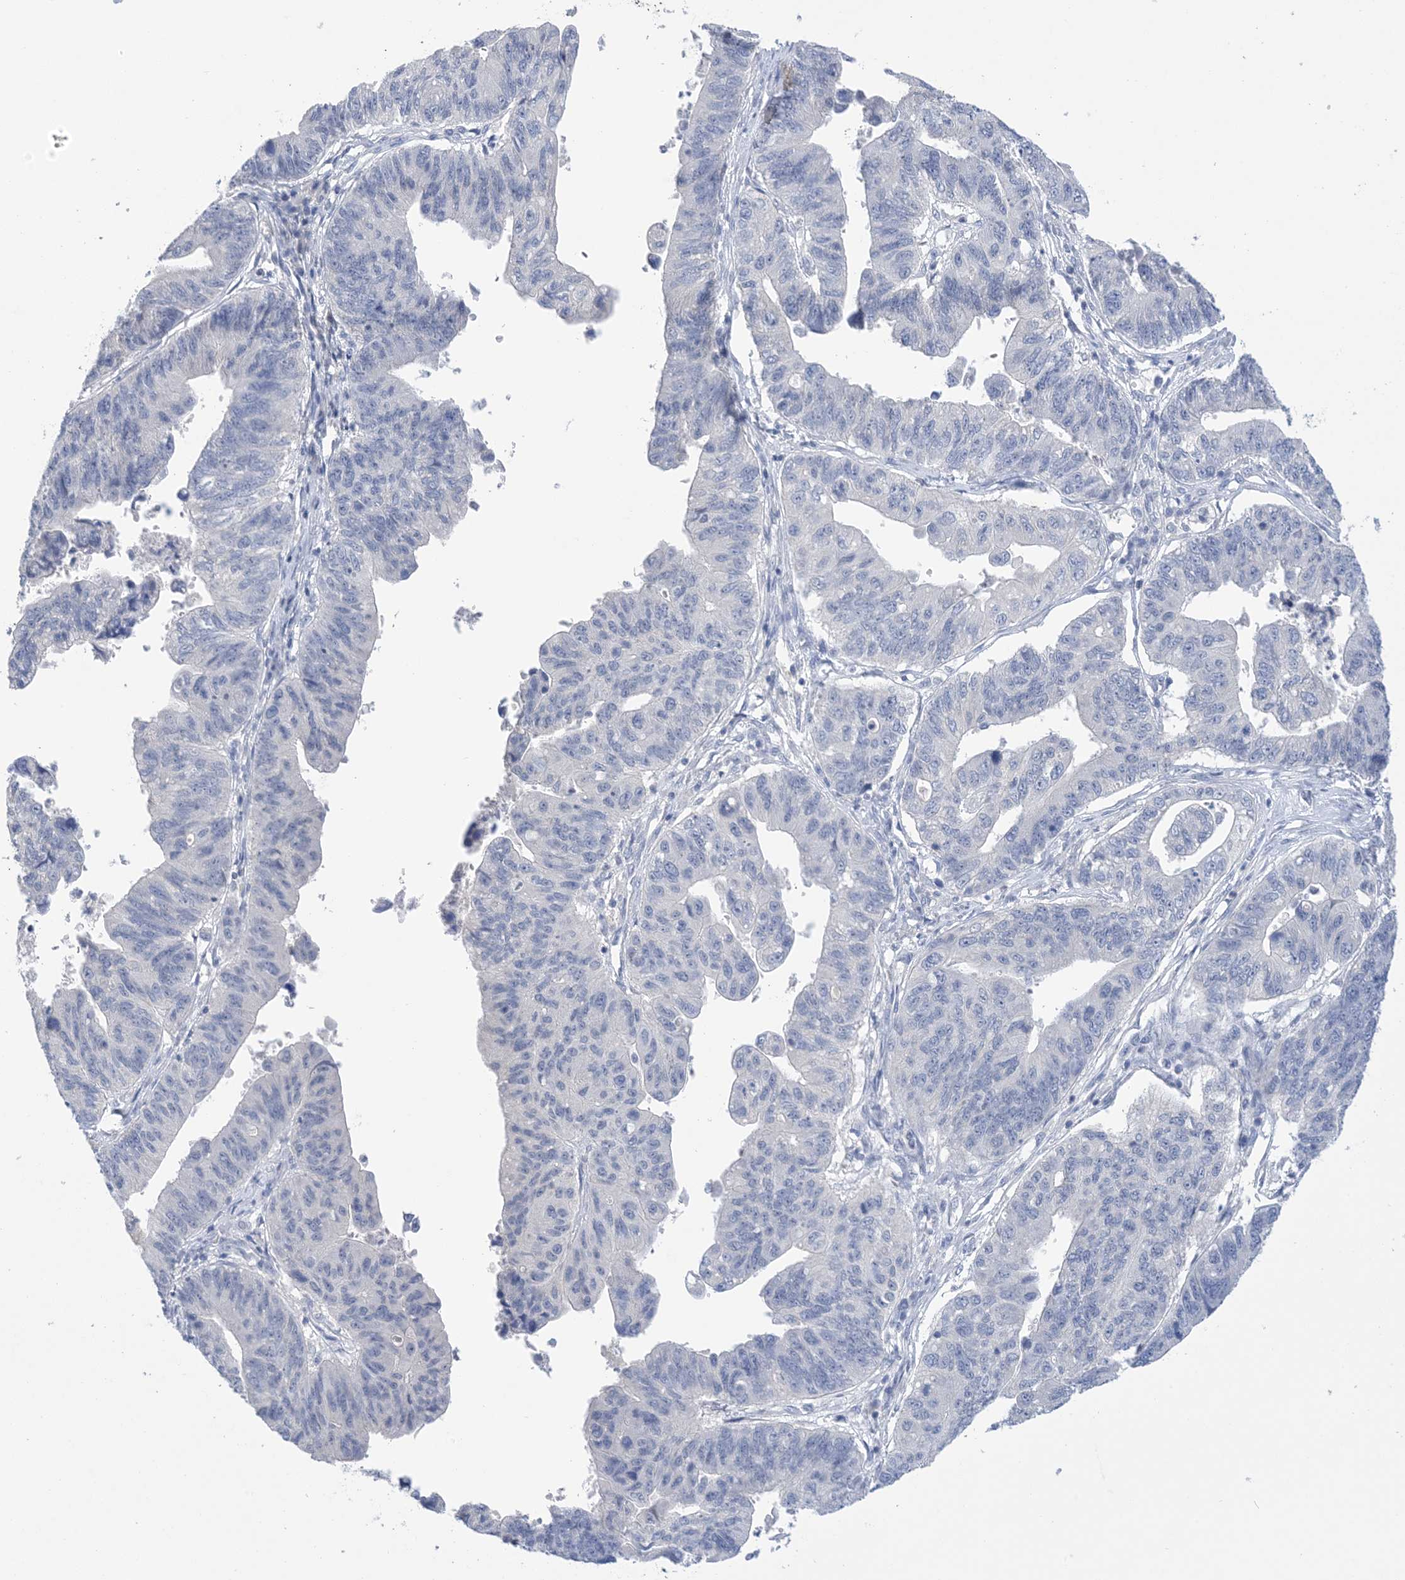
{"staining": {"intensity": "negative", "quantity": "none", "location": "none"}, "tissue": "stomach cancer", "cell_type": "Tumor cells", "image_type": "cancer", "snomed": [{"axis": "morphology", "description": "Adenocarcinoma, NOS"}, {"axis": "topography", "description": "Stomach"}], "caption": "Tumor cells are negative for protein expression in human stomach cancer (adenocarcinoma).", "gene": "DSC3", "patient": {"sex": "male", "age": 59}}